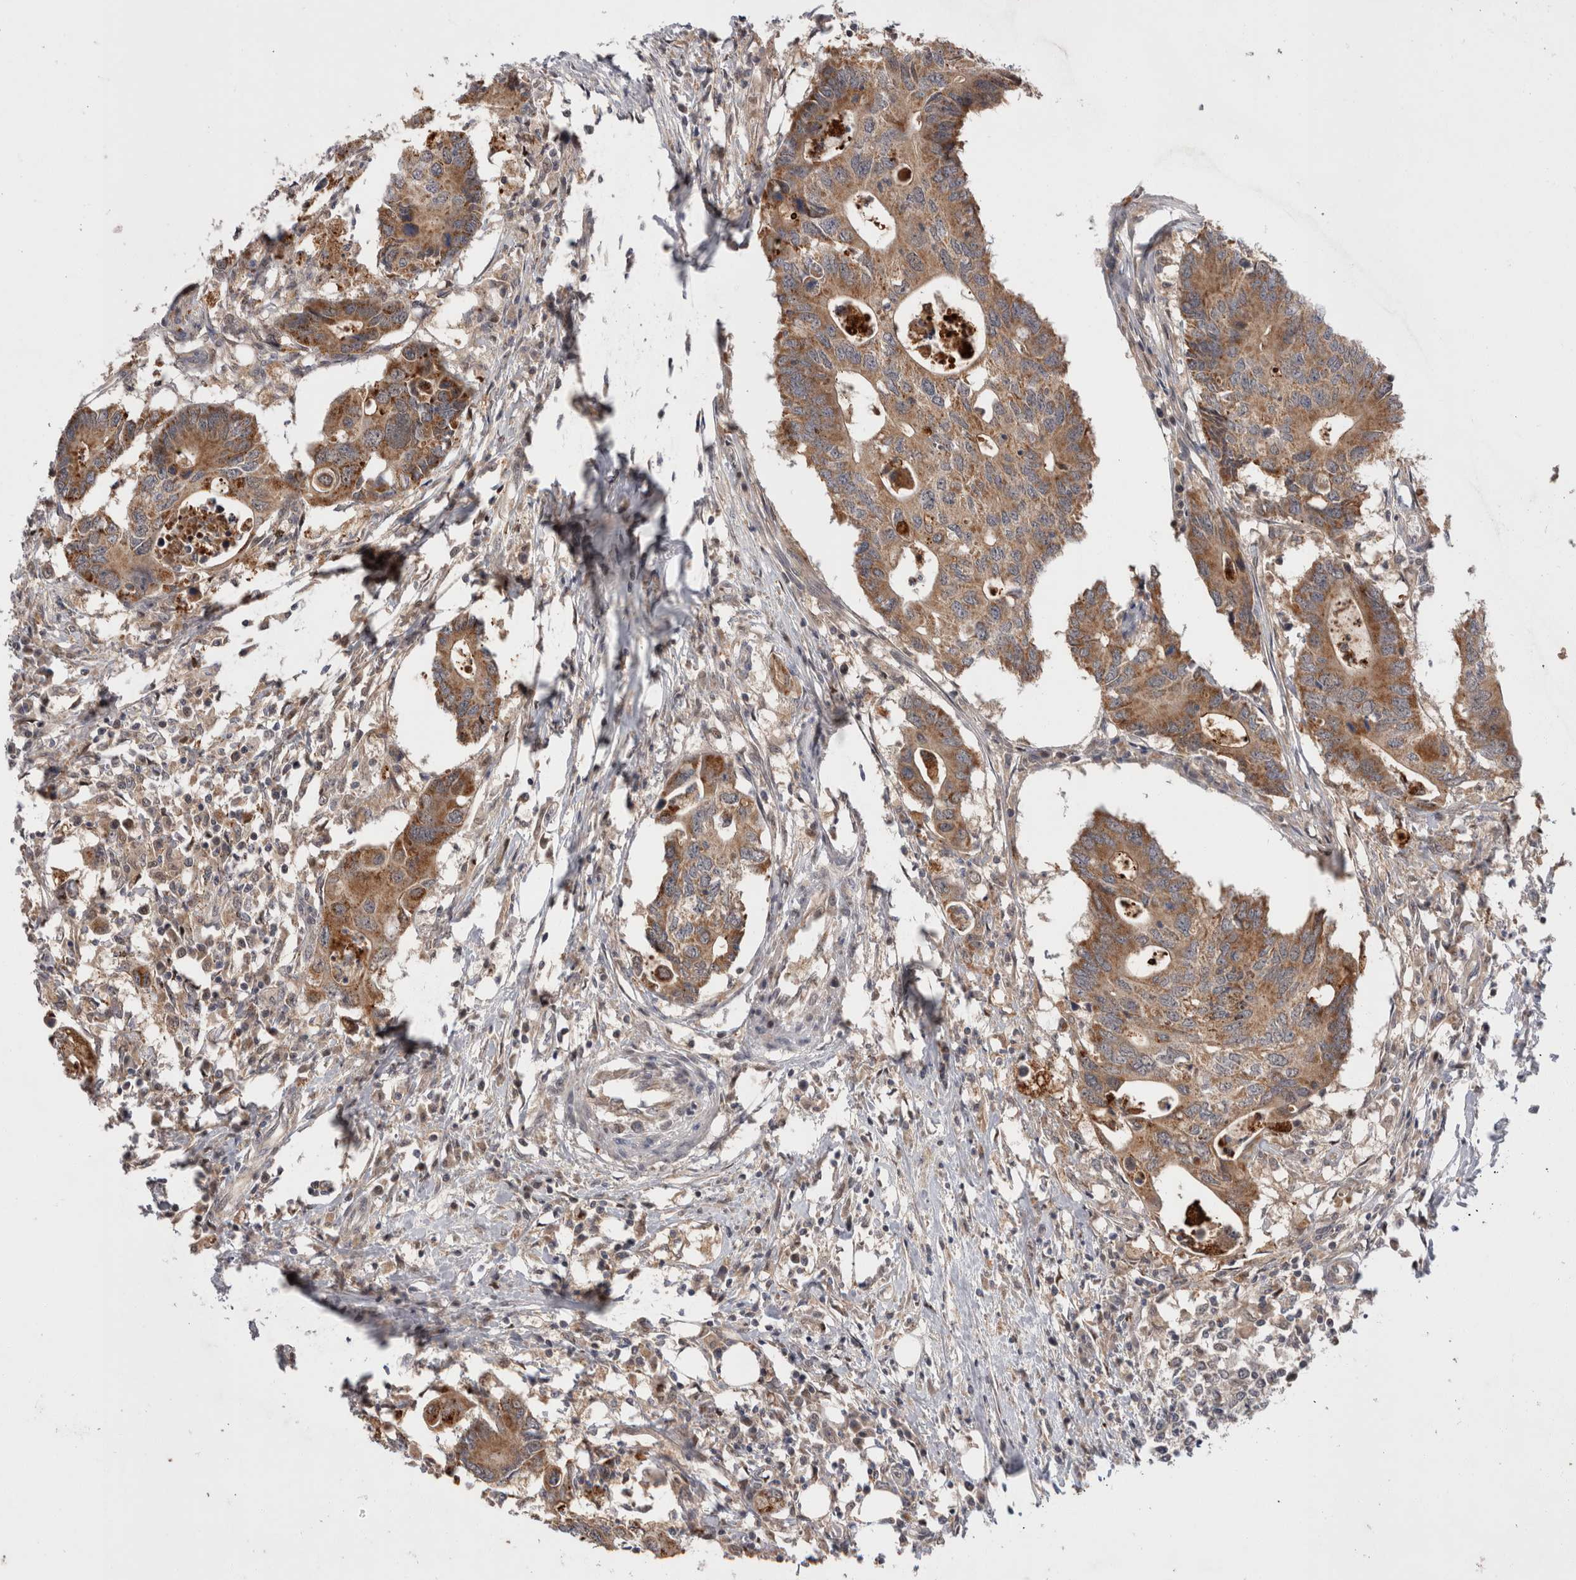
{"staining": {"intensity": "moderate", "quantity": ">75%", "location": "cytoplasmic/membranous"}, "tissue": "colorectal cancer", "cell_type": "Tumor cells", "image_type": "cancer", "snomed": [{"axis": "morphology", "description": "Adenocarcinoma, NOS"}, {"axis": "topography", "description": "Colon"}], "caption": "Colorectal adenocarcinoma was stained to show a protein in brown. There is medium levels of moderate cytoplasmic/membranous positivity in about >75% of tumor cells.", "gene": "MRPL37", "patient": {"sex": "male", "age": 71}}